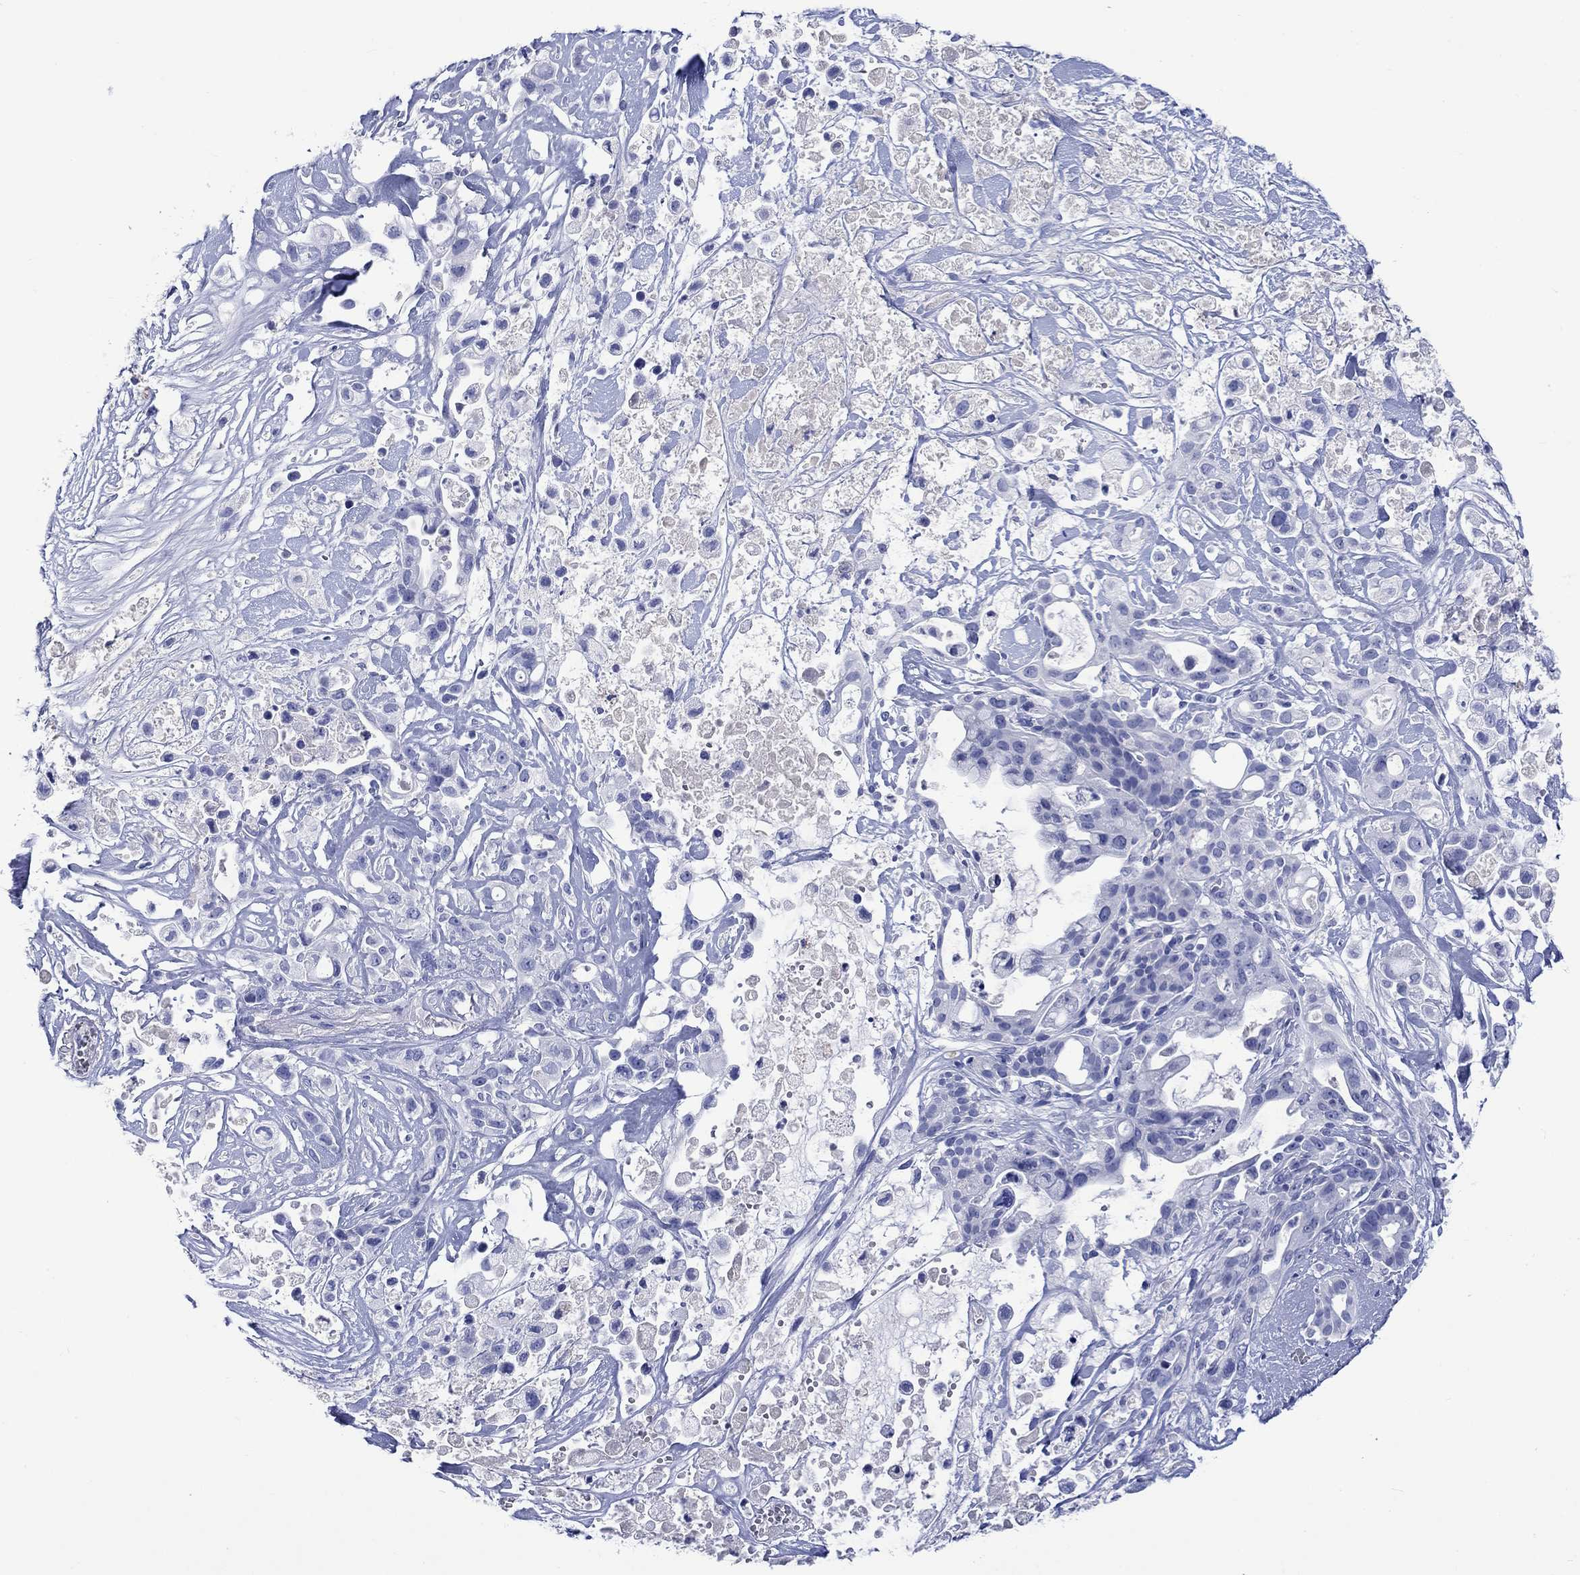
{"staining": {"intensity": "negative", "quantity": "none", "location": "none"}, "tissue": "pancreatic cancer", "cell_type": "Tumor cells", "image_type": "cancer", "snomed": [{"axis": "morphology", "description": "Adenocarcinoma, NOS"}, {"axis": "topography", "description": "Pancreas"}], "caption": "A histopathology image of human adenocarcinoma (pancreatic) is negative for staining in tumor cells.", "gene": "CACNG3", "patient": {"sex": "male", "age": 44}}